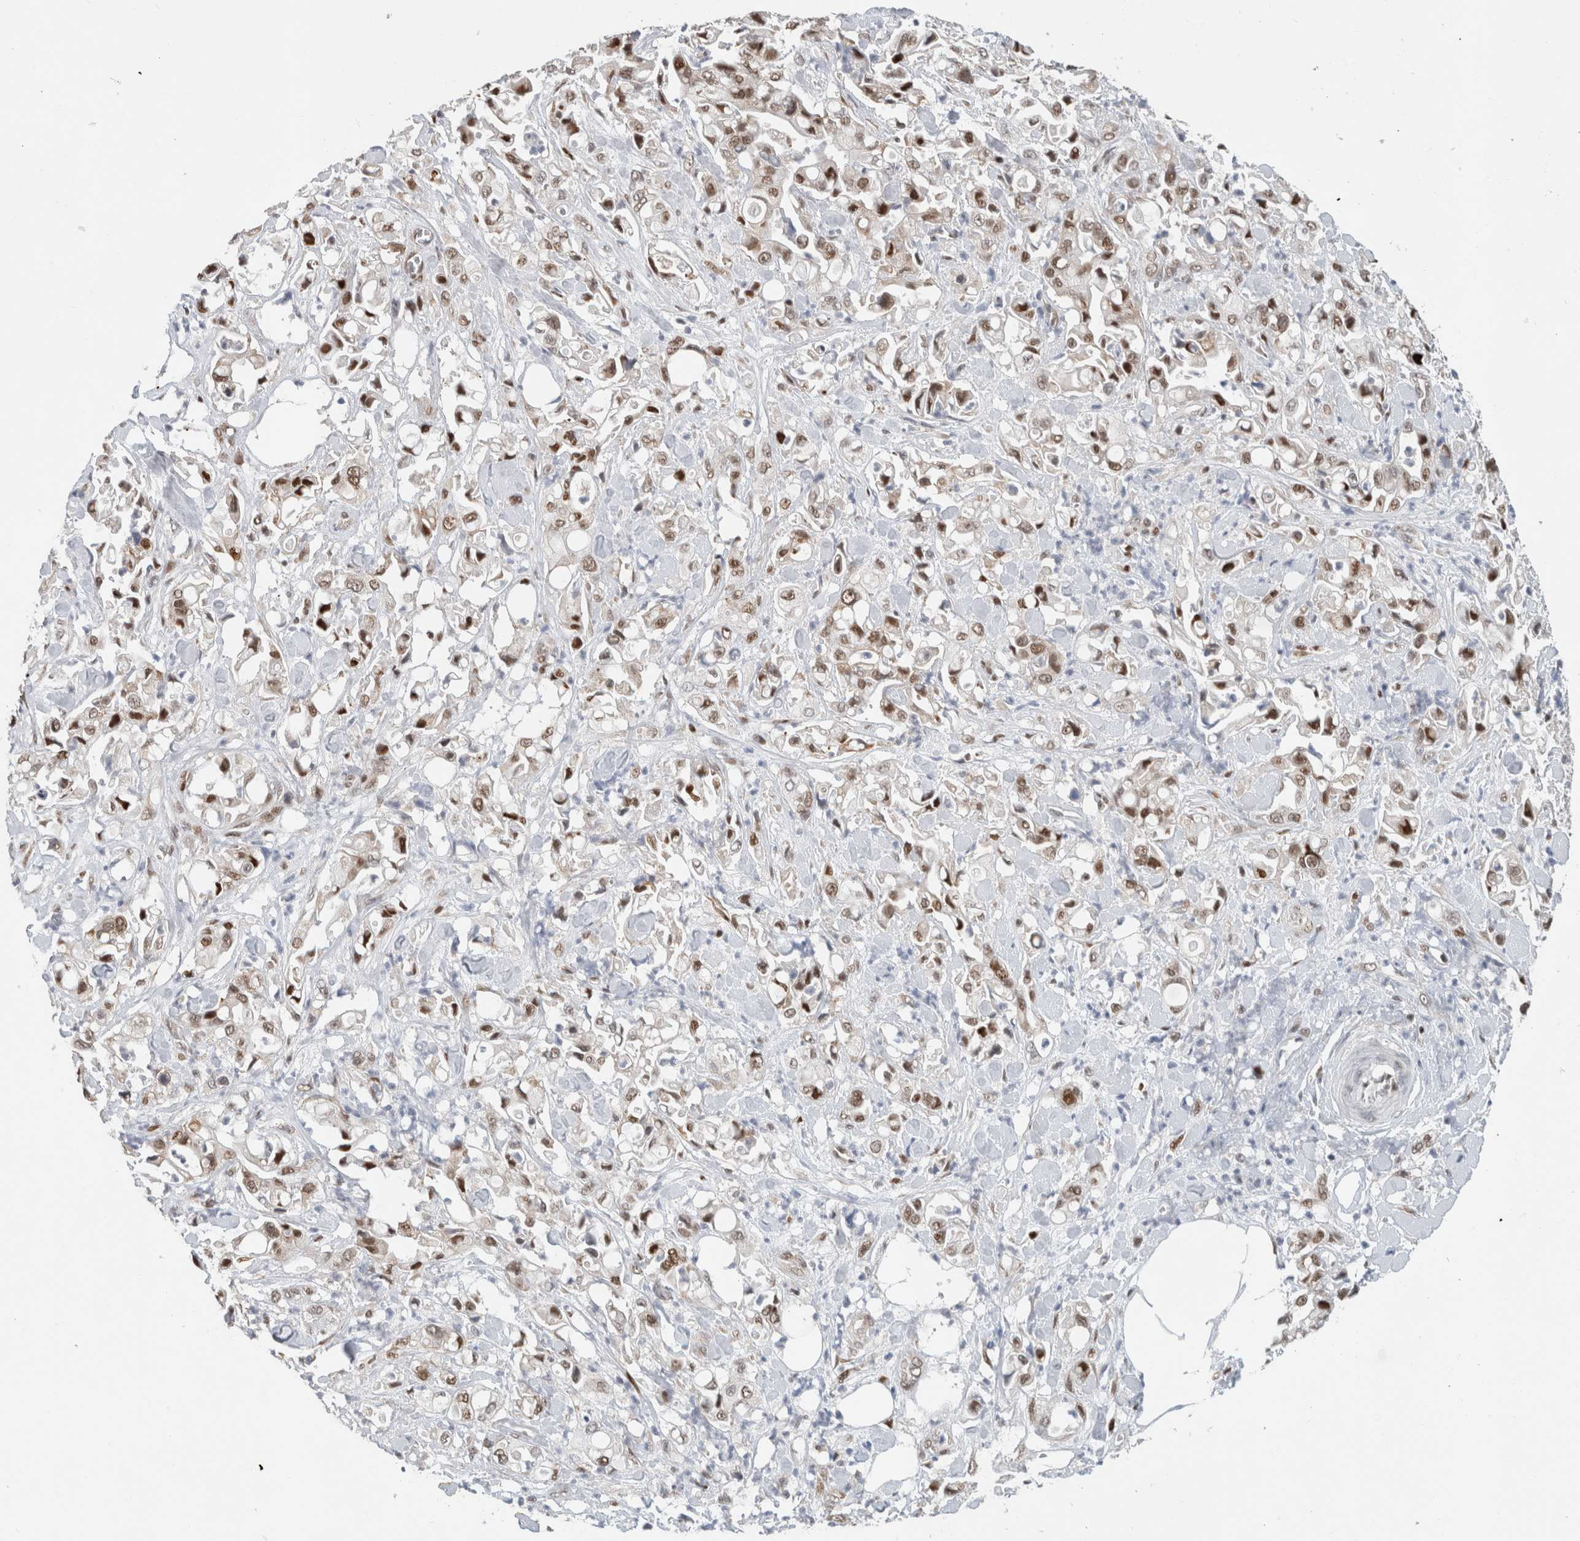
{"staining": {"intensity": "strong", "quantity": ">75%", "location": "nuclear"}, "tissue": "pancreatic cancer", "cell_type": "Tumor cells", "image_type": "cancer", "snomed": [{"axis": "morphology", "description": "Adenocarcinoma, NOS"}, {"axis": "topography", "description": "Pancreas"}], "caption": "Immunohistochemical staining of human pancreatic adenocarcinoma shows high levels of strong nuclear protein positivity in approximately >75% of tumor cells.", "gene": "HNRNPR", "patient": {"sex": "male", "age": 70}}